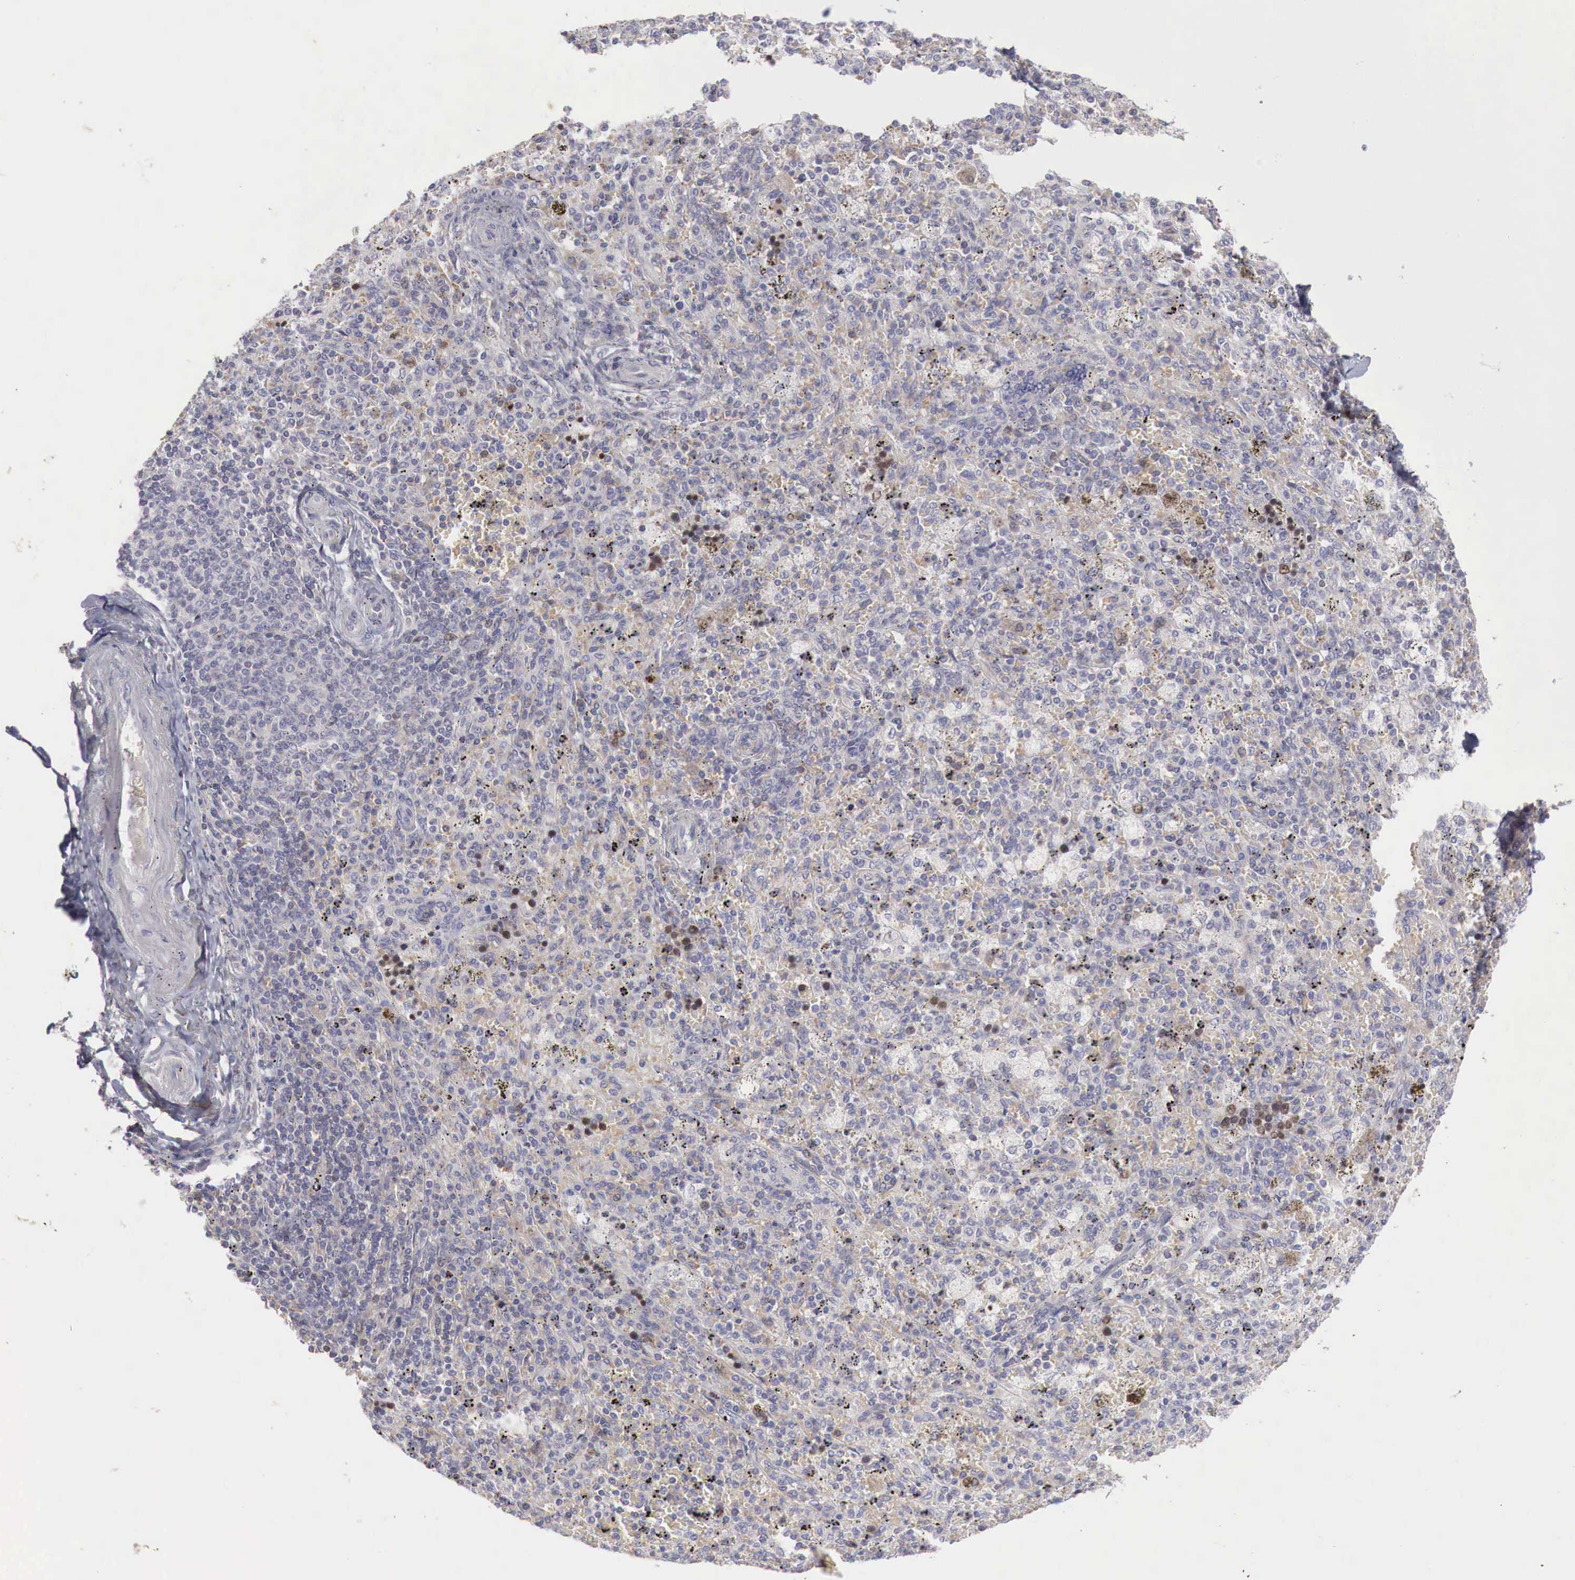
{"staining": {"intensity": "negative", "quantity": "none", "location": "none"}, "tissue": "pancreatic cancer", "cell_type": "Tumor cells", "image_type": "cancer", "snomed": [{"axis": "morphology", "description": "Adenocarcinoma, NOS"}, {"axis": "topography", "description": "Pancreas"}], "caption": "Protein analysis of pancreatic cancer exhibits no significant staining in tumor cells.", "gene": "GATA1", "patient": {"sex": "female", "age": 70}}